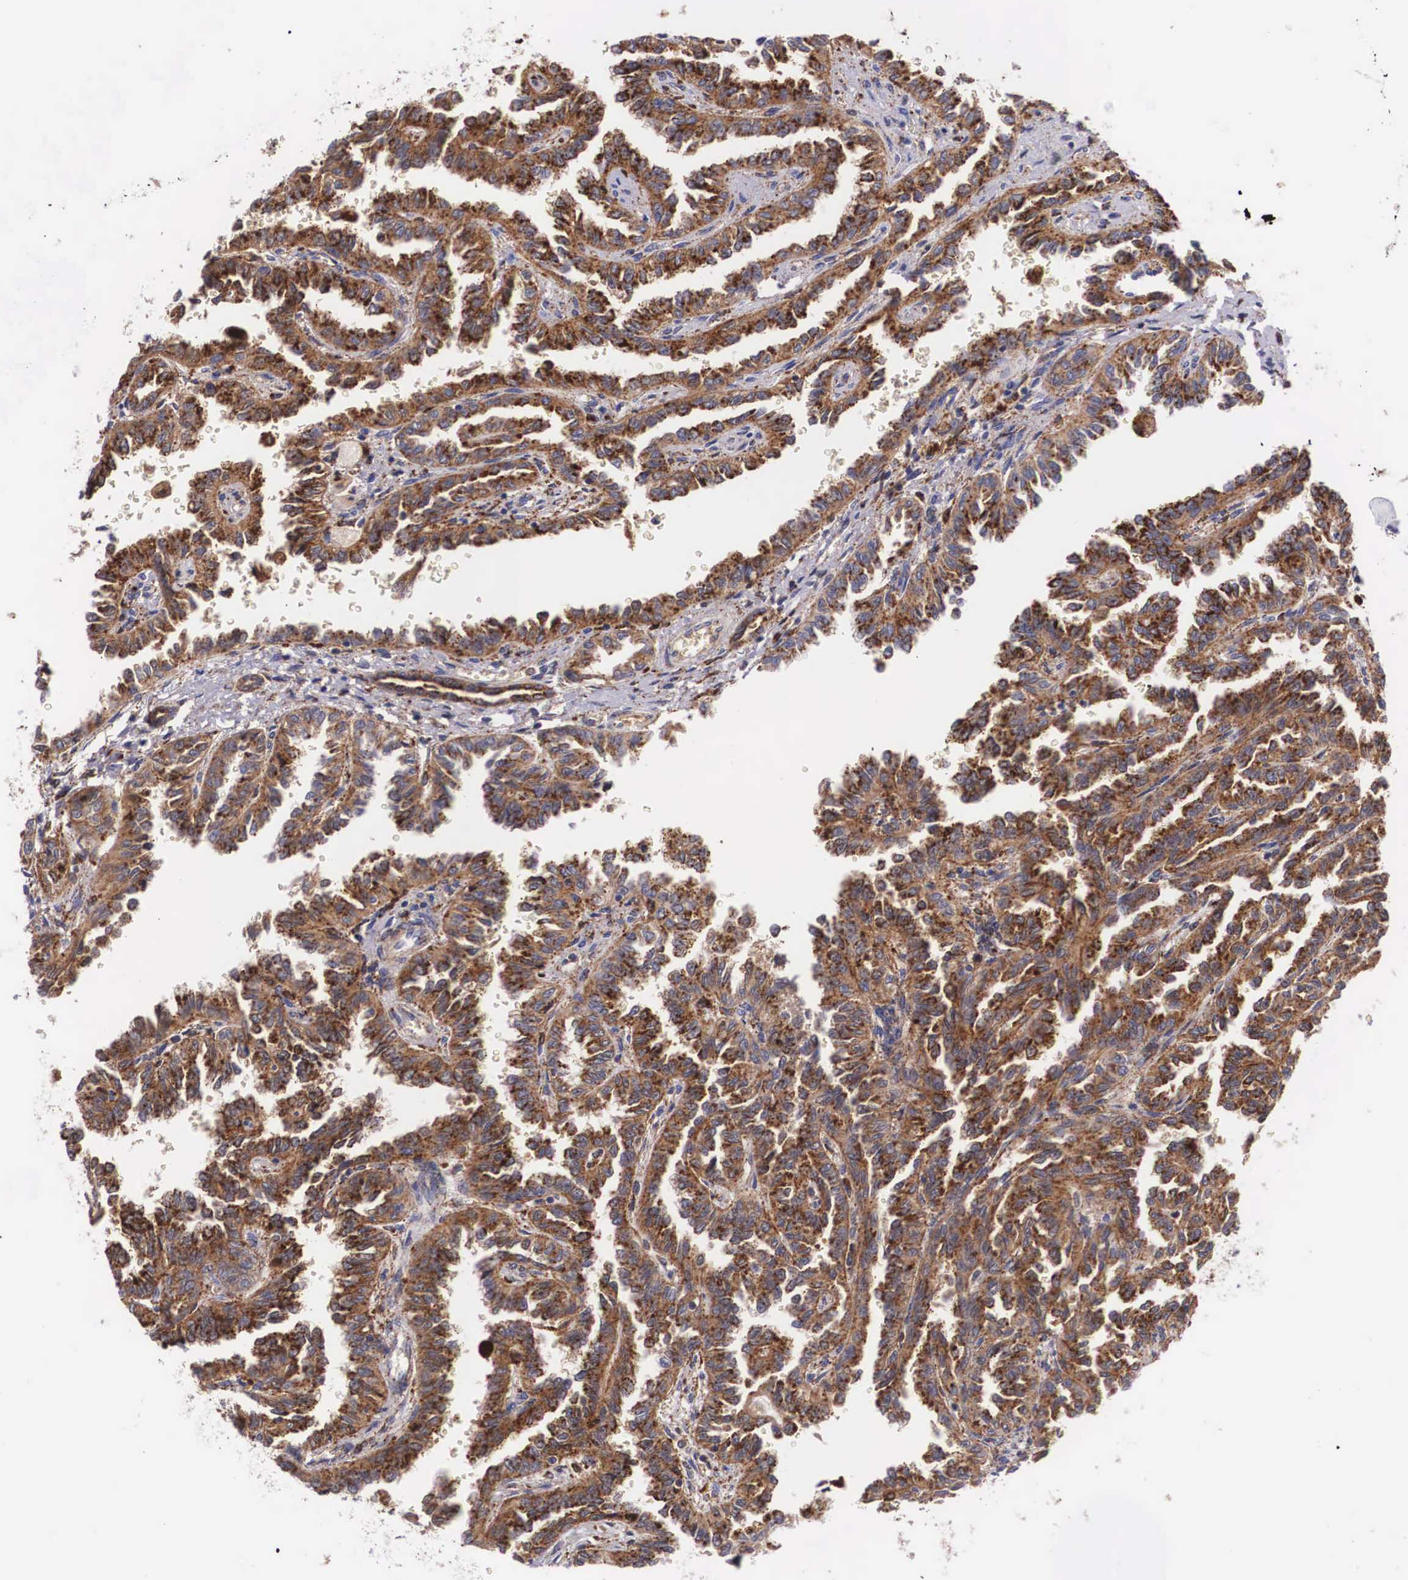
{"staining": {"intensity": "strong", "quantity": ">75%", "location": "cytoplasmic/membranous"}, "tissue": "renal cancer", "cell_type": "Tumor cells", "image_type": "cancer", "snomed": [{"axis": "morphology", "description": "Inflammation, NOS"}, {"axis": "morphology", "description": "Adenocarcinoma, NOS"}, {"axis": "topography", "description": "Kidney"}], "caption": "DAB immunohistochemical staining of human renal cancer exhibits strong cytoplasmic/membranous protein staining in about >75% of tumor cells.", "gene": "NAGA", "patient": {"sex": "male", "age": 68}}